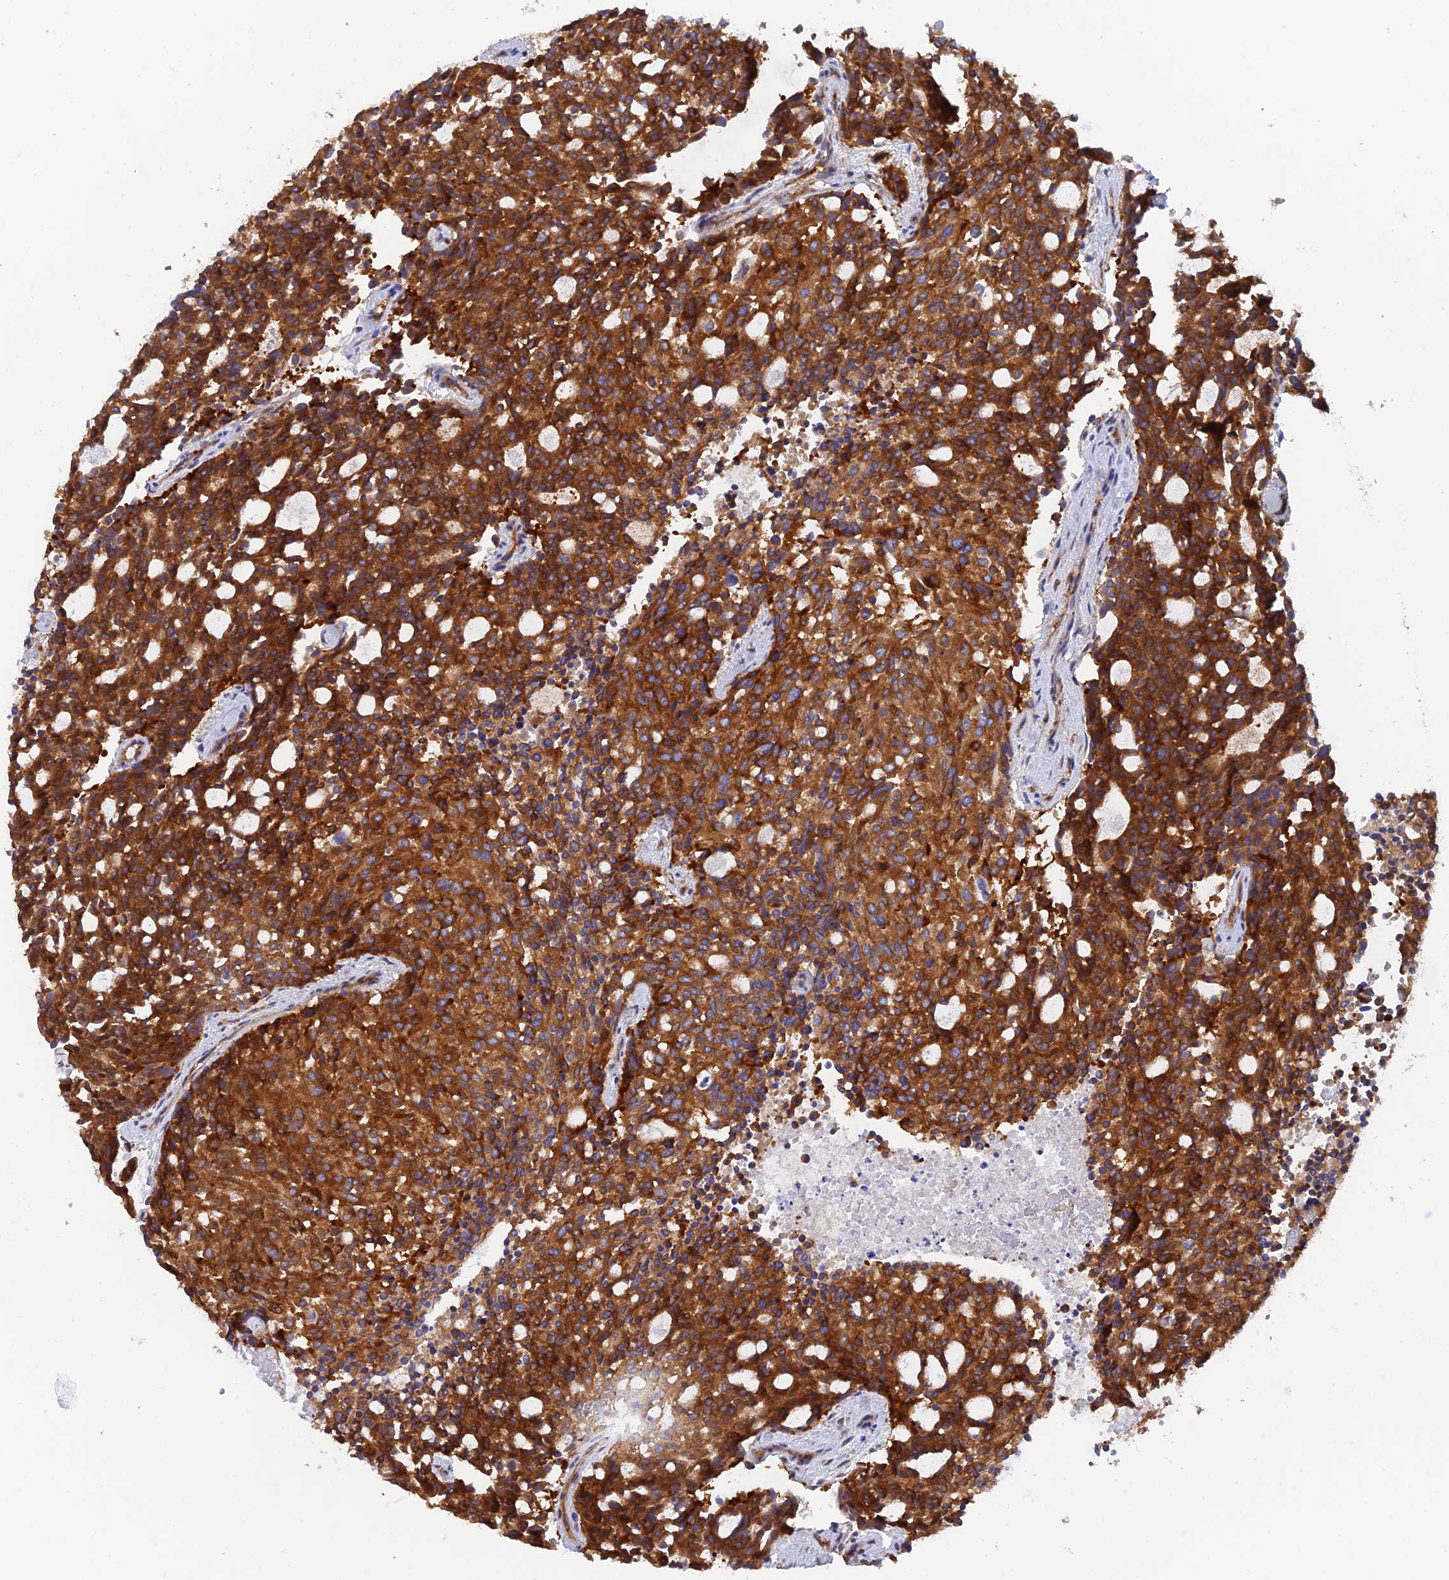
{"staining": {"intensity": "strong", "quantity": ">75%", "location": "cytoplasmic/membranous"}, "tissue": "carcinoid", "cell_type": "Tumor cells", "image_type": "cancer", "snomed": [{"axis": "morphology", "description": "Carcinoid, malignant, NOS"}, {"axis": "topography", "description": "Pancreas"}], "caption": "Protein staining displays strong cytoplasmic/membranous staining in approximately >75% of tumor cells in malignant carcinoid.", "gene": "DCTN2", "patient": {"sex": "female", "age": 54}}